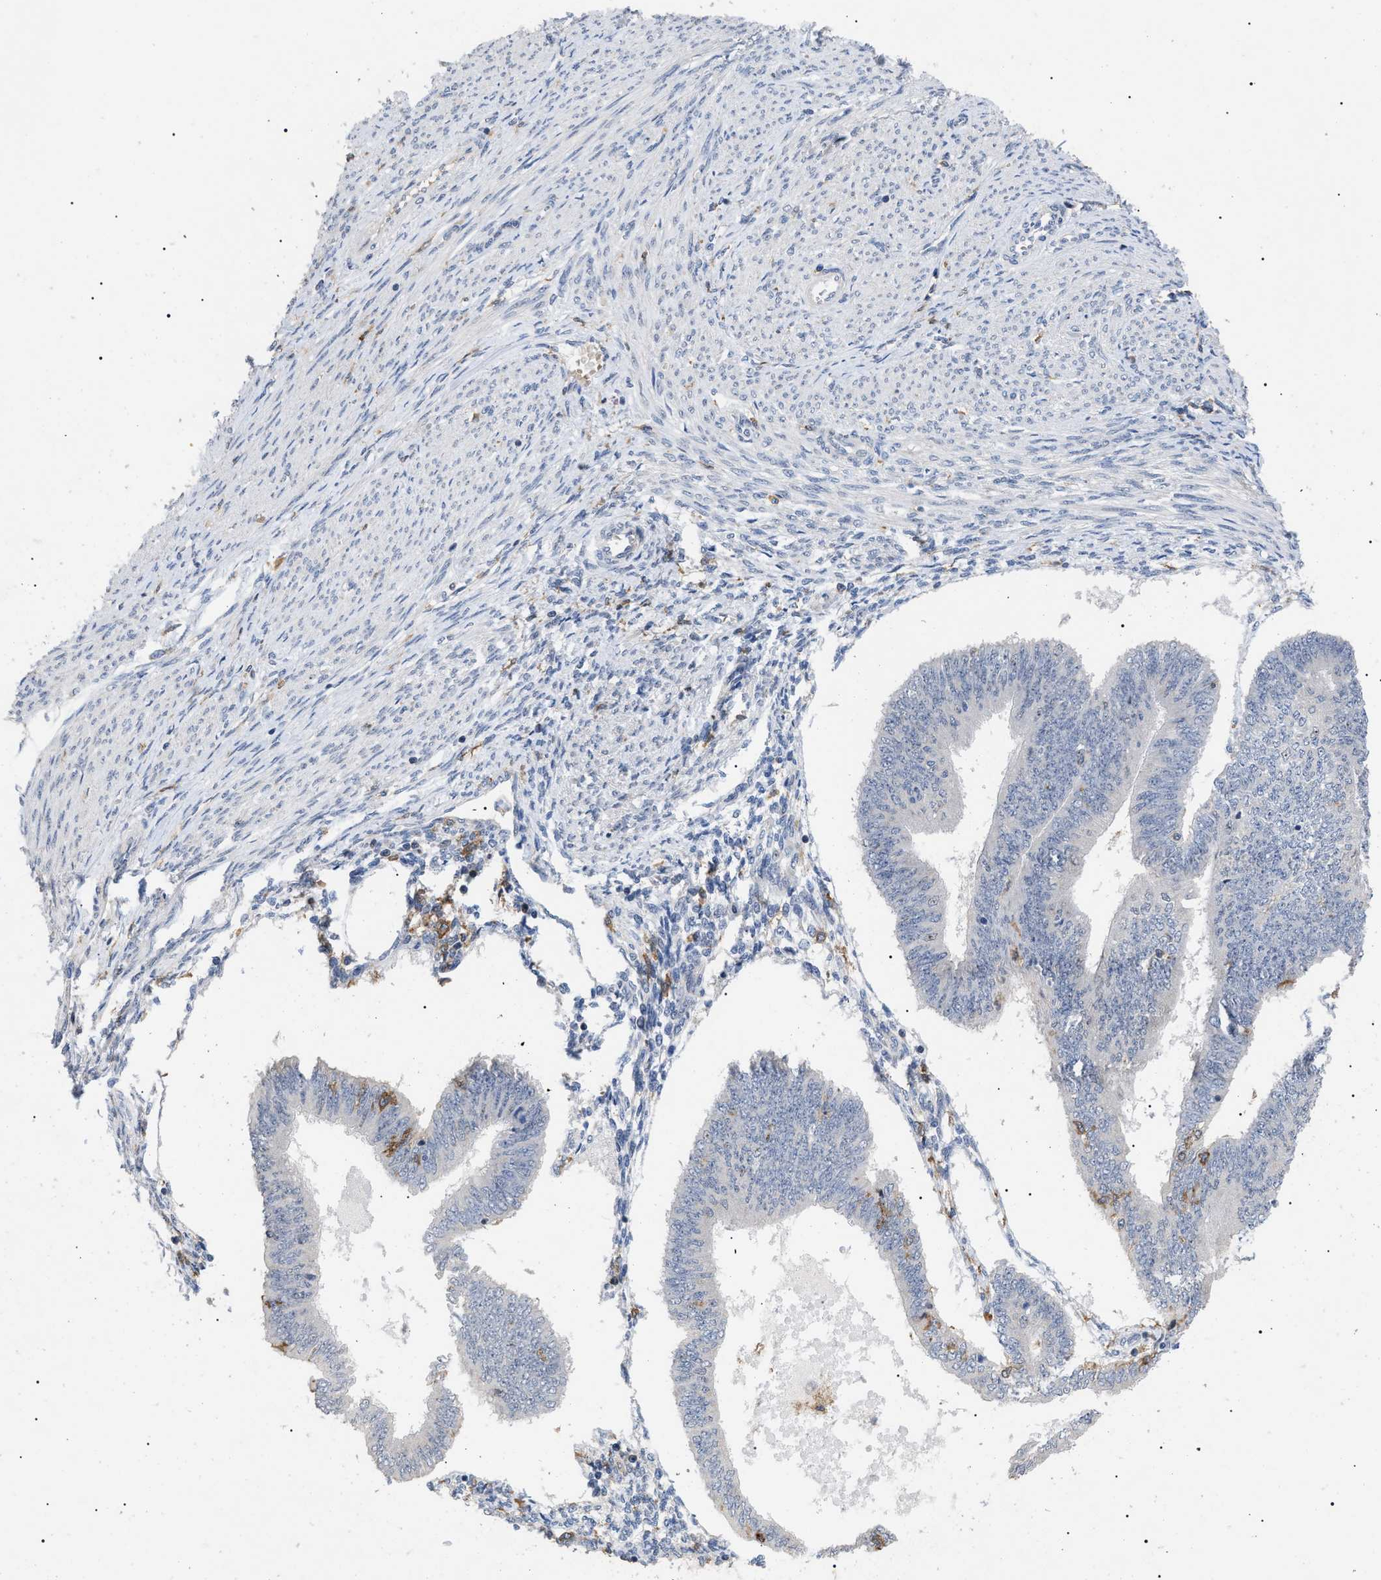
{"staining": {"intensity": "negative", "quantity": "none", "location": "none"}, "tissue": "endometrial cancer", "cell_type": "Tumor cells", "image_type": "cancer", "snomed": [{"axis": "morphology", "description": "Adenocarcinoma, NOS"}, {"axis": "topography", "description": "Endometrium"}], "caption": "High magnification brightfield microscopy of adenocarcinoma (endometrial) stained with DAB (3,3'-diaminobenzidine) (brown) and counterstained with hematoxylin (blue): tumor cells show no significant staining.", "gene": "CD300A", "patient": {"sex": "female", "age": 58}}